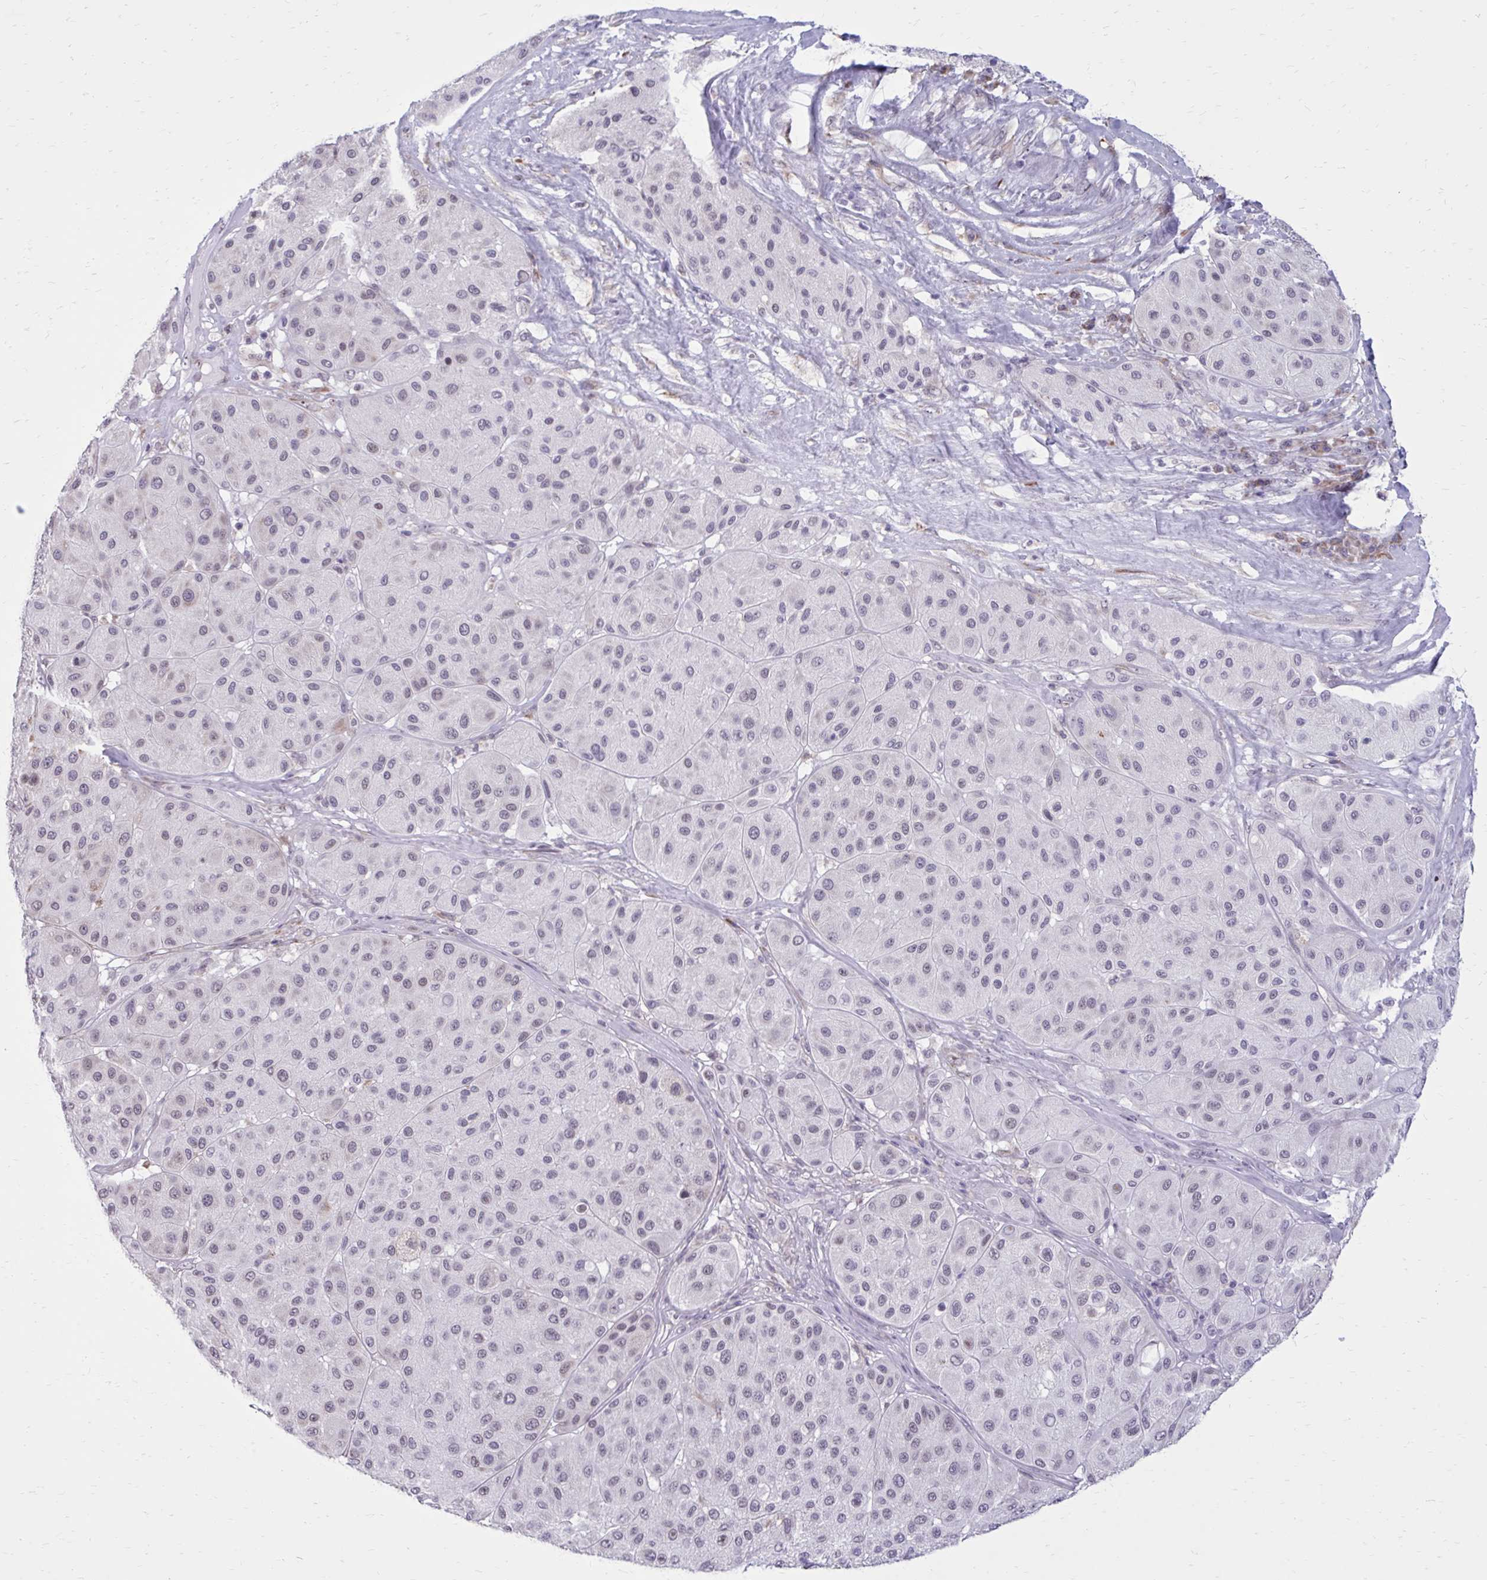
{"staining": {"intensity": "negative", "quantity": "none", "location": "none"}, "tissue": "melanoma", "cell_type": "Tumor cells", "image_type": "cancer", "snomed": [{"axis": "morphology", "description": "Malignant melanoma, Metastatic site"}, {"axis": "topography", "description": "Smooth muscle"}], "caption": "Immunohistochemical staining of malignant melanoma (metastatic site) exhibits no significant positivity in tumor cells.", "gene": "PROSER1", "patient": {"sex": "male", "age": 41}}